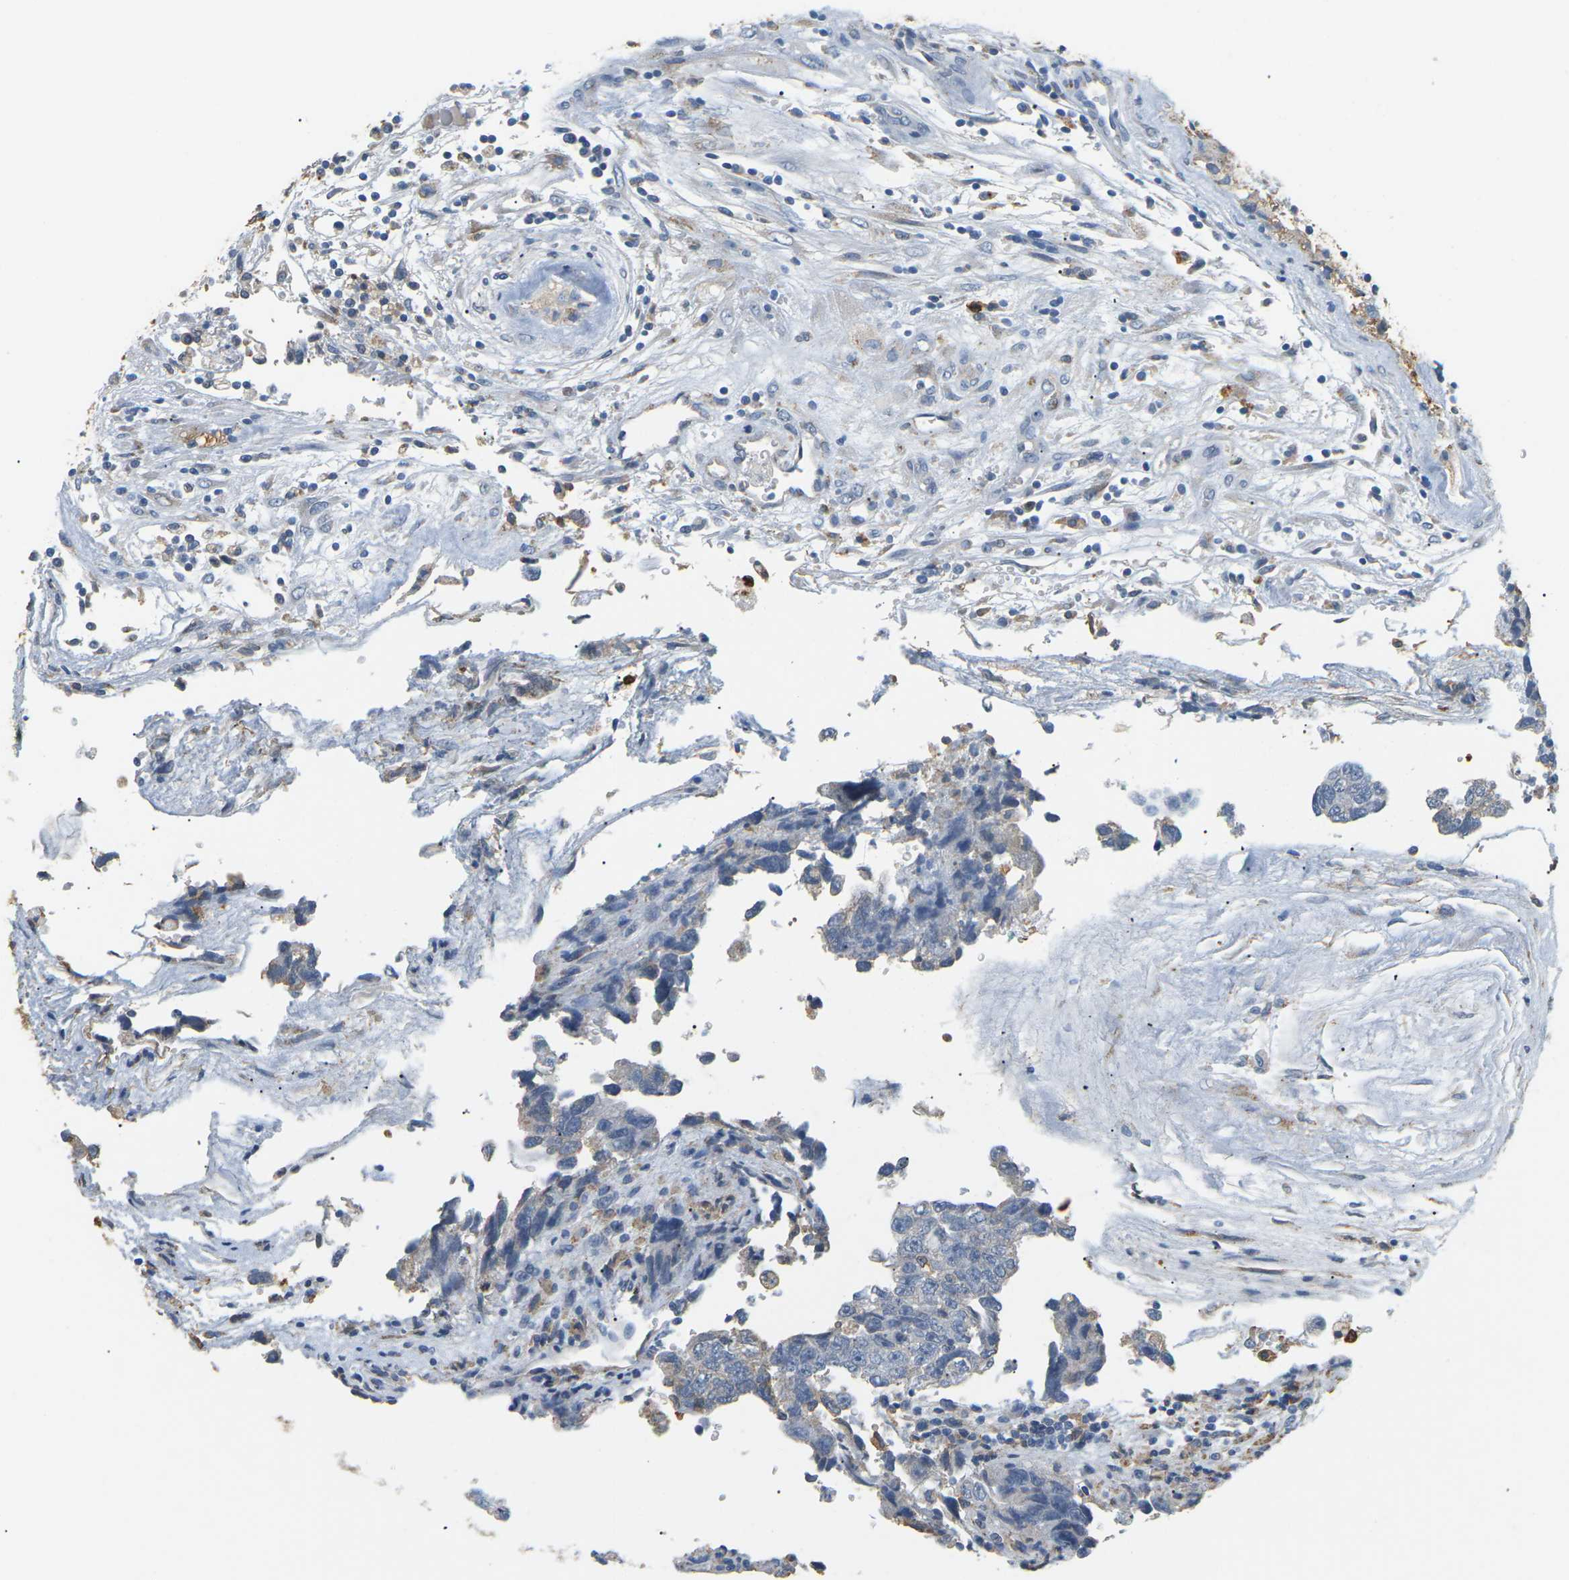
{"staining": {"intensity": "negative", "quantity": "none", "location": "none"}, "tissue": "testis cancer", "cell_type": "Tumor cells", "image_type": "cancer", "snomed": [{"axis": "morphology", "description": "Carcinoma, Embryonal, NOS"}, {"axis": "topography", "description": "Testis"}], "caption": "Immunohistochemistry (IHC) image of human testis cancer (embryonal carcinoma) stained for a protein (brown), which demonstrates no positivity in tumor cells. The staining is performed using DAB brown chromogen with nuclei counter-stained in using hematoxylin.", "gene": "ADM", "patient": {"sex": "male", "age": 36}}